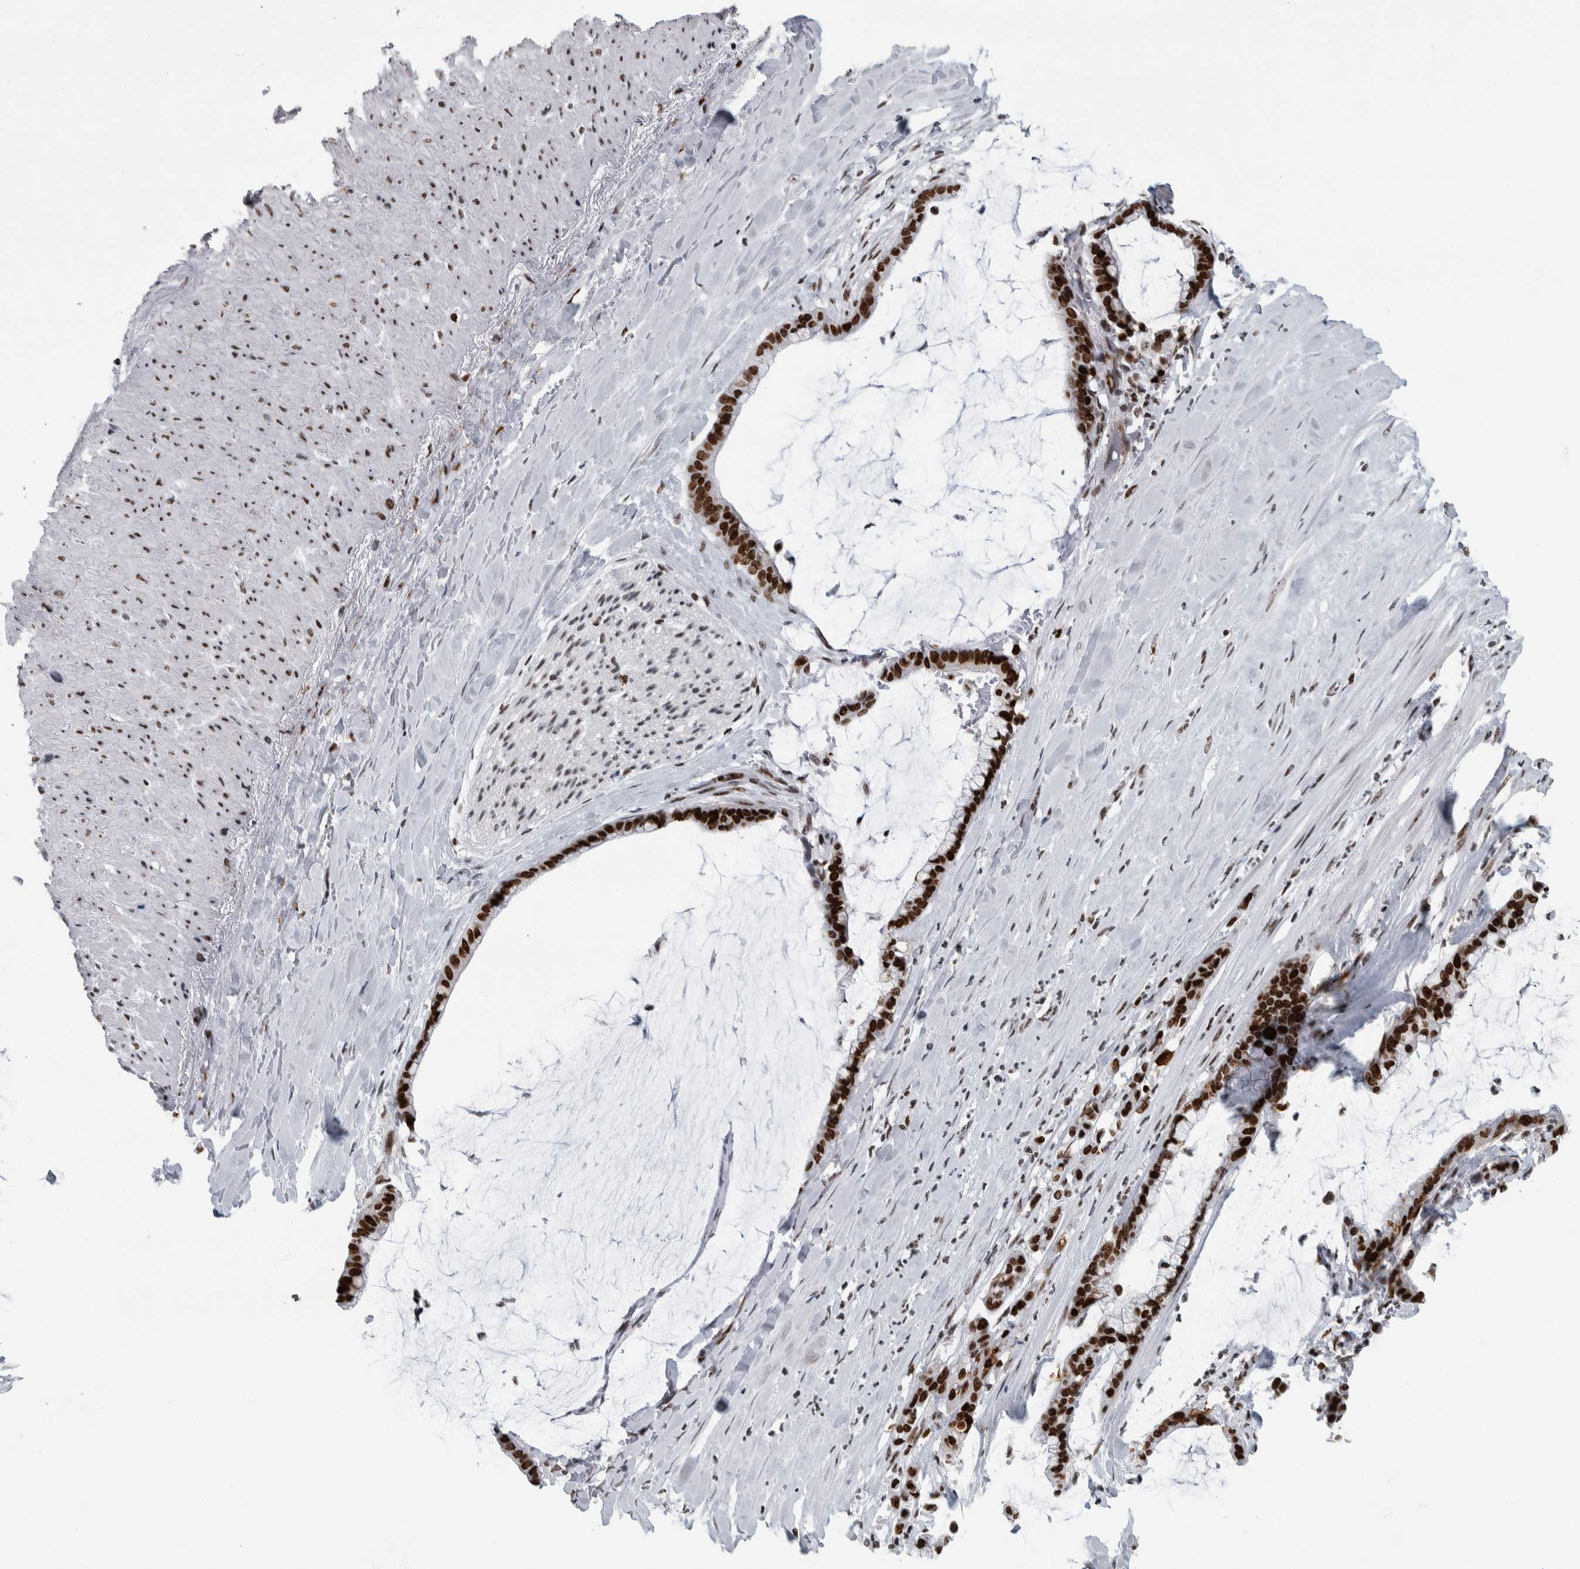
{"staining": {"intensity": "strong", "quantity": ">75%", "location": "nuclear"}, "tissue": "pancreatic cancer", "cell_type": "Tumor cells", "image_type": "cancer", "snomed": [{"axis": "morphology", "description": "Adenocarcinoma, NOS"}, {"axis": "topography", "description": "Pancreas"}], "caption": "DAB immunohistochemical staining of pancreatic cancer (adenocarcinoma) demonstrates strong nuclear protein expression in about >75% of tumor cells.", "gene": "TOP2B", "patient": {"sex": "male", "age": 41}}